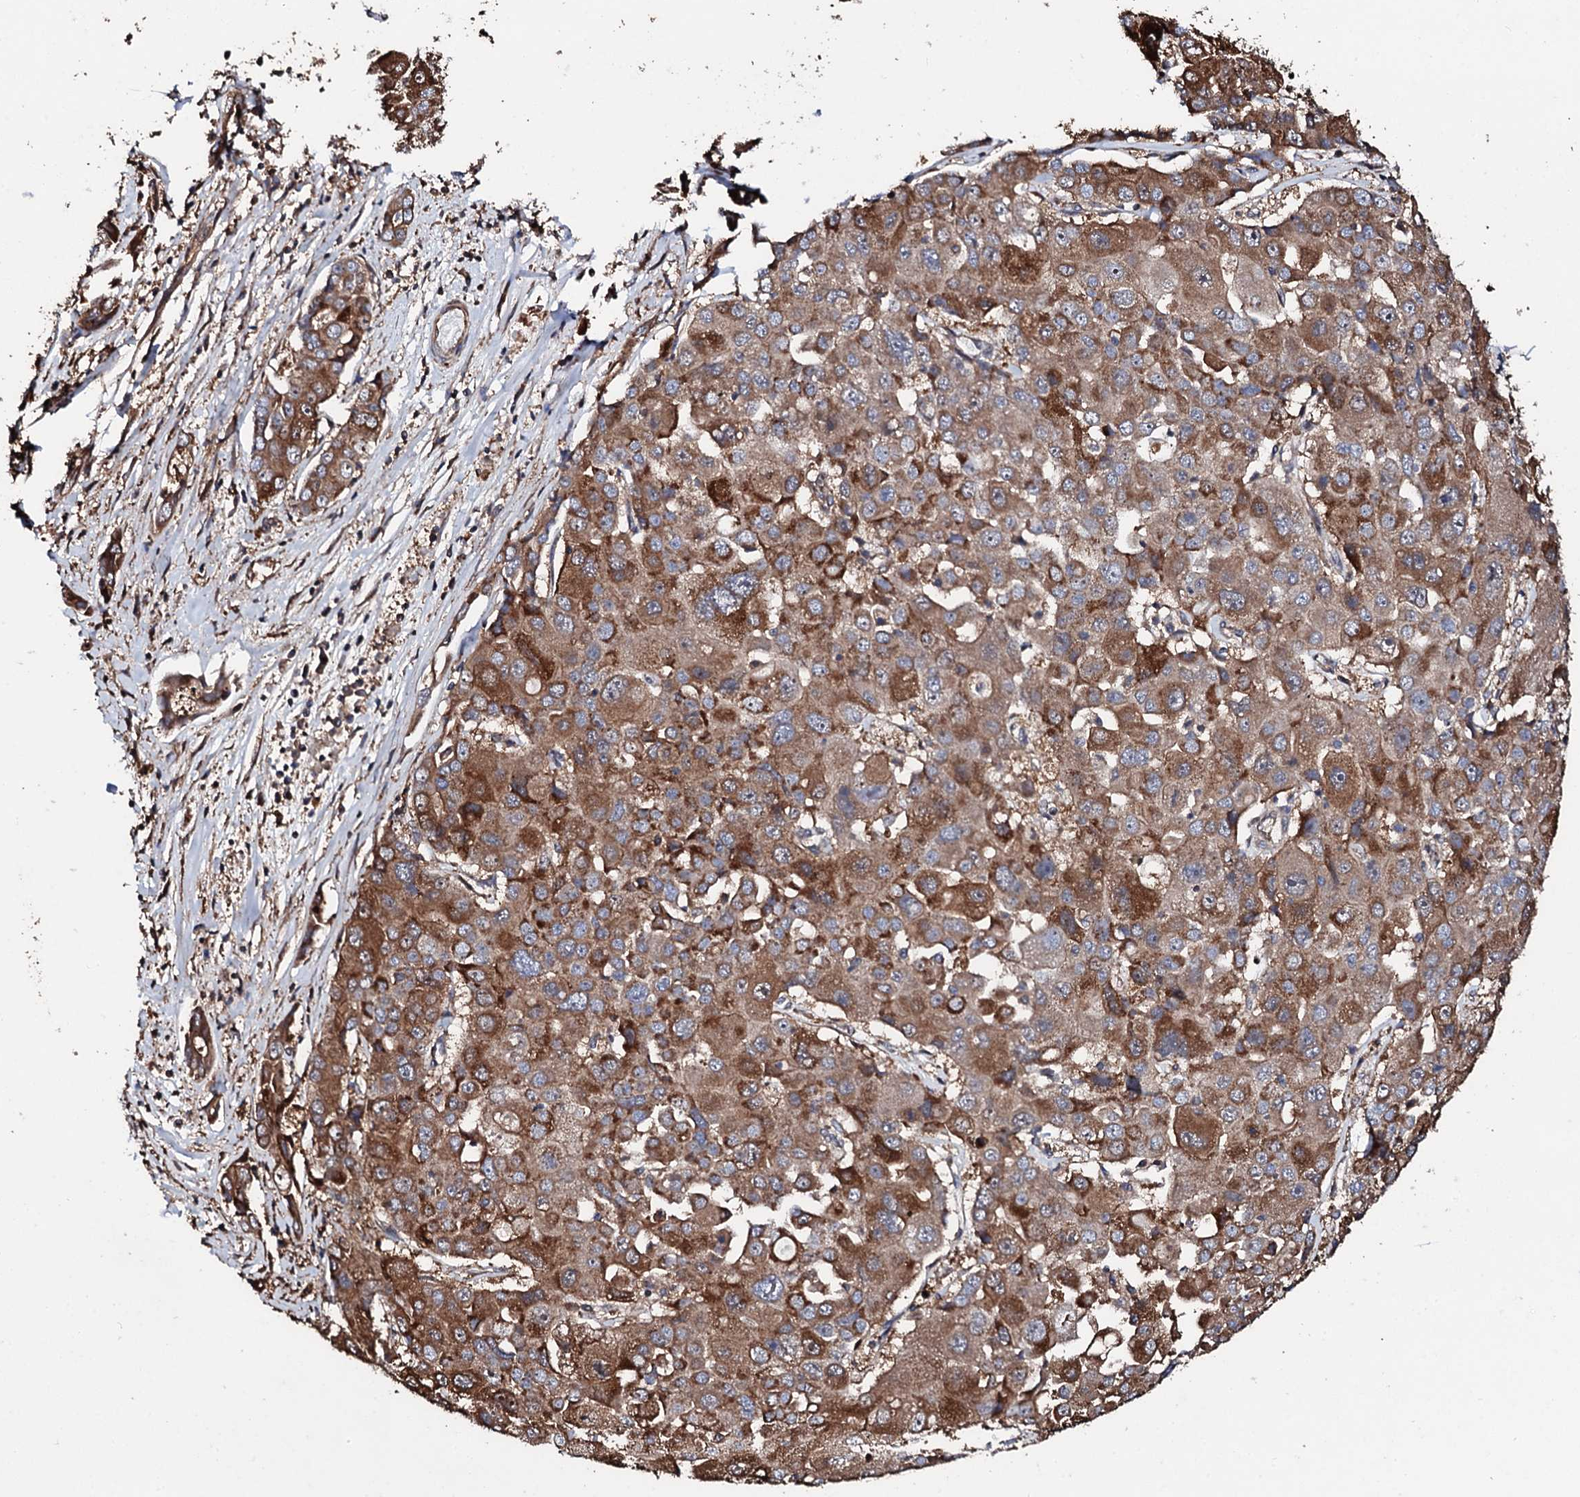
{"staining": {"intensity": "moderate", "quantity": ">75%", "location": "cytoplasmic/membranous"}, "tissue": "liver cancer", "cell_type": "Tumor cells", "image_type": "cancer", "snomed": [{"axis": "morphology", "description": "Cholangiocarcinoma"}, {"axis": "topography", "description": "Liver"}], "caption": "Tumor cells demonstrate medium levels of moderate cytoplasmic/membranous staining in about >75% of cells in liver cancer (cholangiocarcinoma). The staining is performed using DAB brown chromogen to label protein expression. The nuclei are counter-stained blue using hematoxylin.", "gene": "CKAP5", "patient": {"sex": "male", "age": 67}}